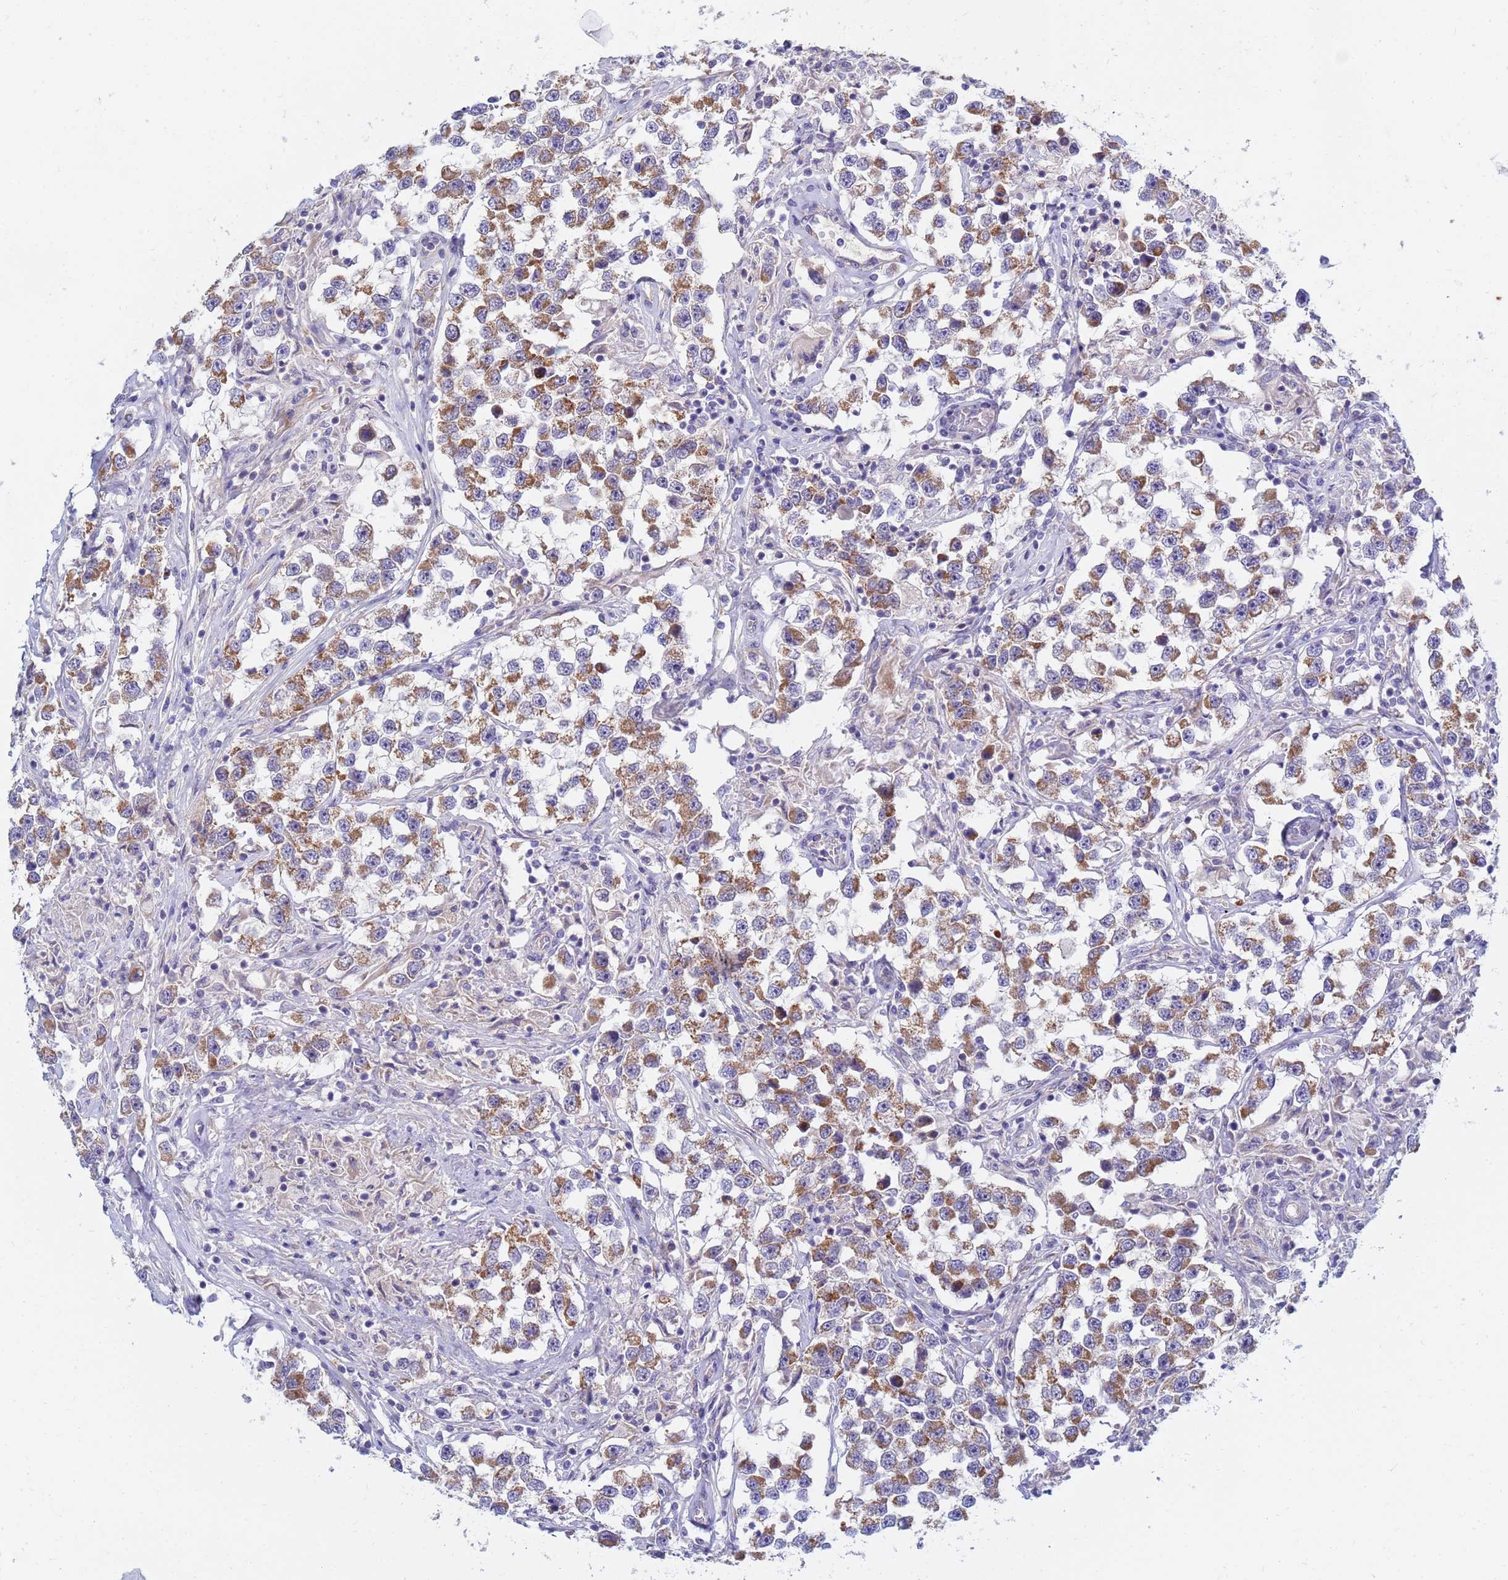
{"staining": {"intensity": "moderate", "quantity": ">75%", "location": "cytoplasmic/membranous"}, "tissue": "testis cancer", "cell_type": "Tumor cells", "image_type": "cancer", "snomed": [{"axis": "morphology", "description": "Seminoma, NOS"}, {"axis": "topography", "description": "Testis"}], "caption": "Immunohistochemistry (IHC) histopathology image of neoplastic tissue: testis cancer stained using immunohistochemistry shows medium levels of moderate protein expression localized specifically in the cytoplasmic/membranous of tumor cells, appearing as a cytoplasmic/membranous brown color.", "gene": "SDR39U1", "patient": {"sex": "male", "age": 46}}